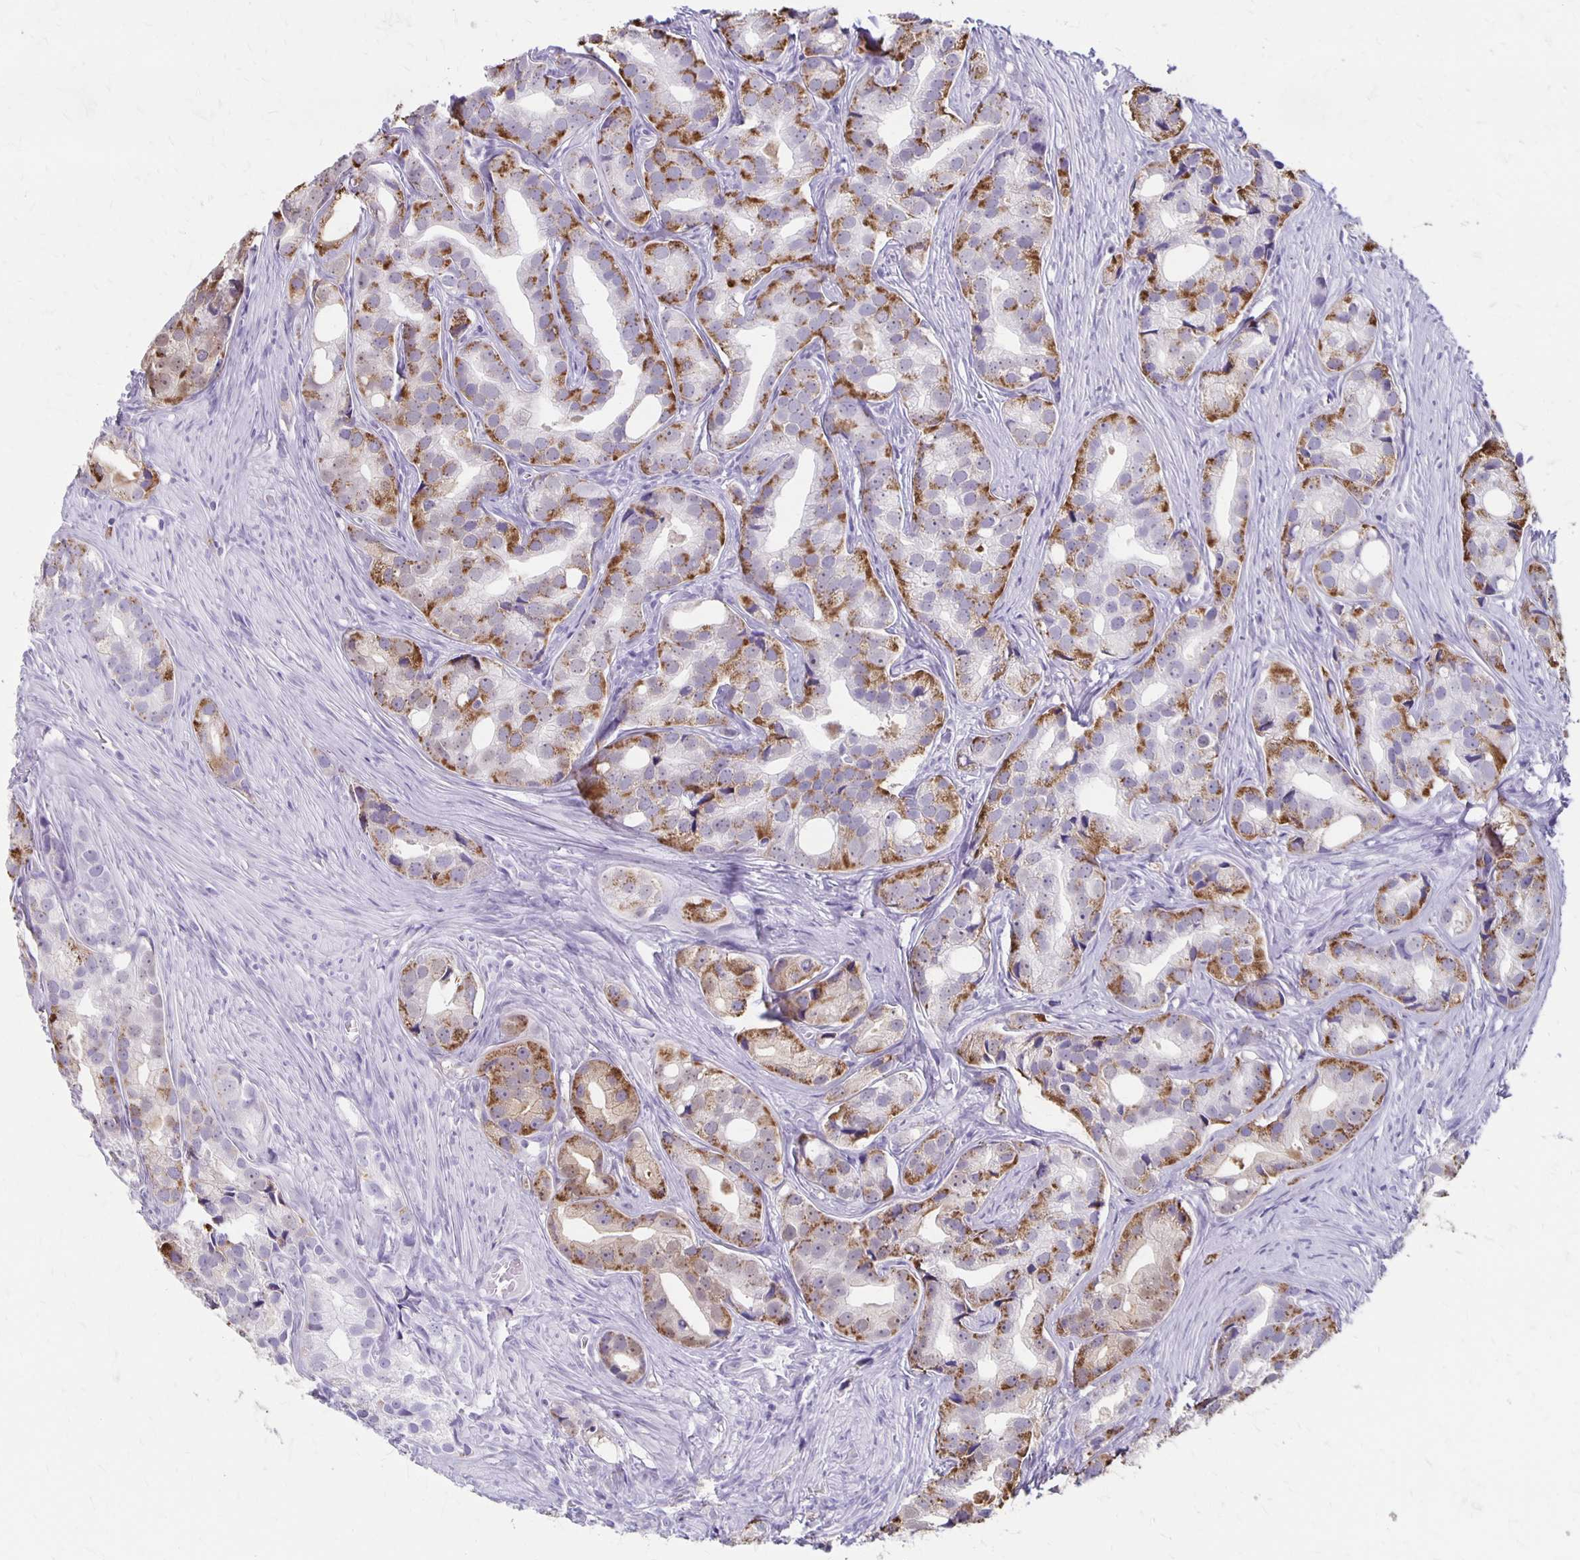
{"staining": {"intensity": "moderate", "quantity": "25%-75%", "location": "cytoplasmic/membranous"}, "tissue": "prostate cancer", "cell_type": "Tumor cells", "image_type": "cancer", "snomed": [{"axis": "morphology", "description": "Adenocarcinoma, High grade"}, {"axis": "topography", "description": "Prostate"}], "caption": "Protein expression by IHC shows moderate cytoplasmic/membranous expression in about 25%-75% of tumor cells in prostate cancer.", "gene": "MAGEC2", "patient": {"sex": "male", "age": 75}}